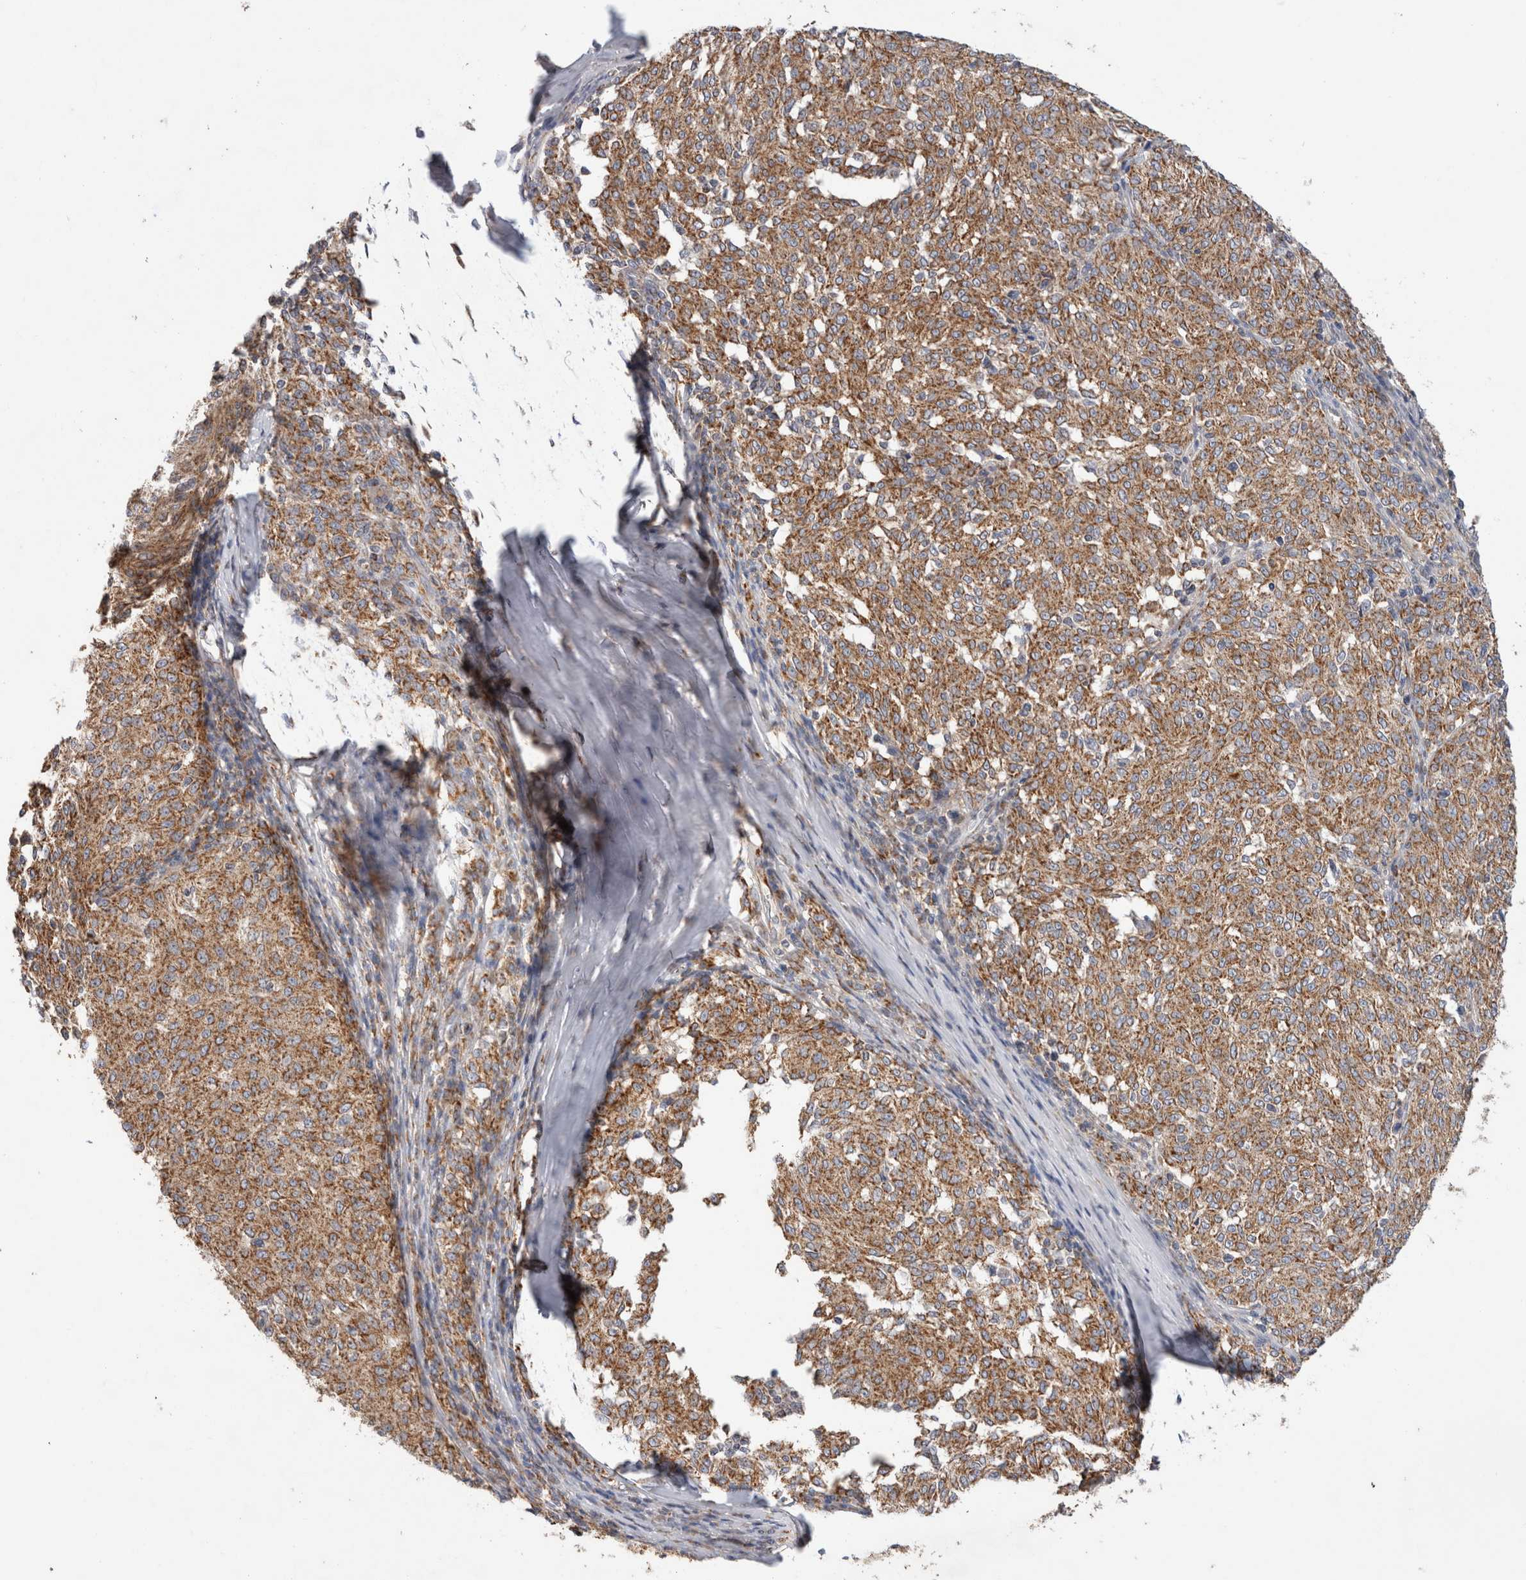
{"staining": {"intensity": "moderate", "quantity": ">75%", "location": "cytoplasmic/membranous"}, "tissue": "melanoma", "cell_type": "Tumor cells", "image_type": "cancer", "snomed": [{"axis": "morphology", "description": "Malignant melanoma, NOS"}, {"axis": "topography", "description": "Skin"}], "caption": "Immunohistochemistry (IHC) histopathology image of melanoma stained for a protein (brown), which displays medium levels of moderate cytoplasmic/membranous positivity in about >75% of tumor cells.", "gene": "IARS2", "patient": {"sex": "female", "age": 72}}